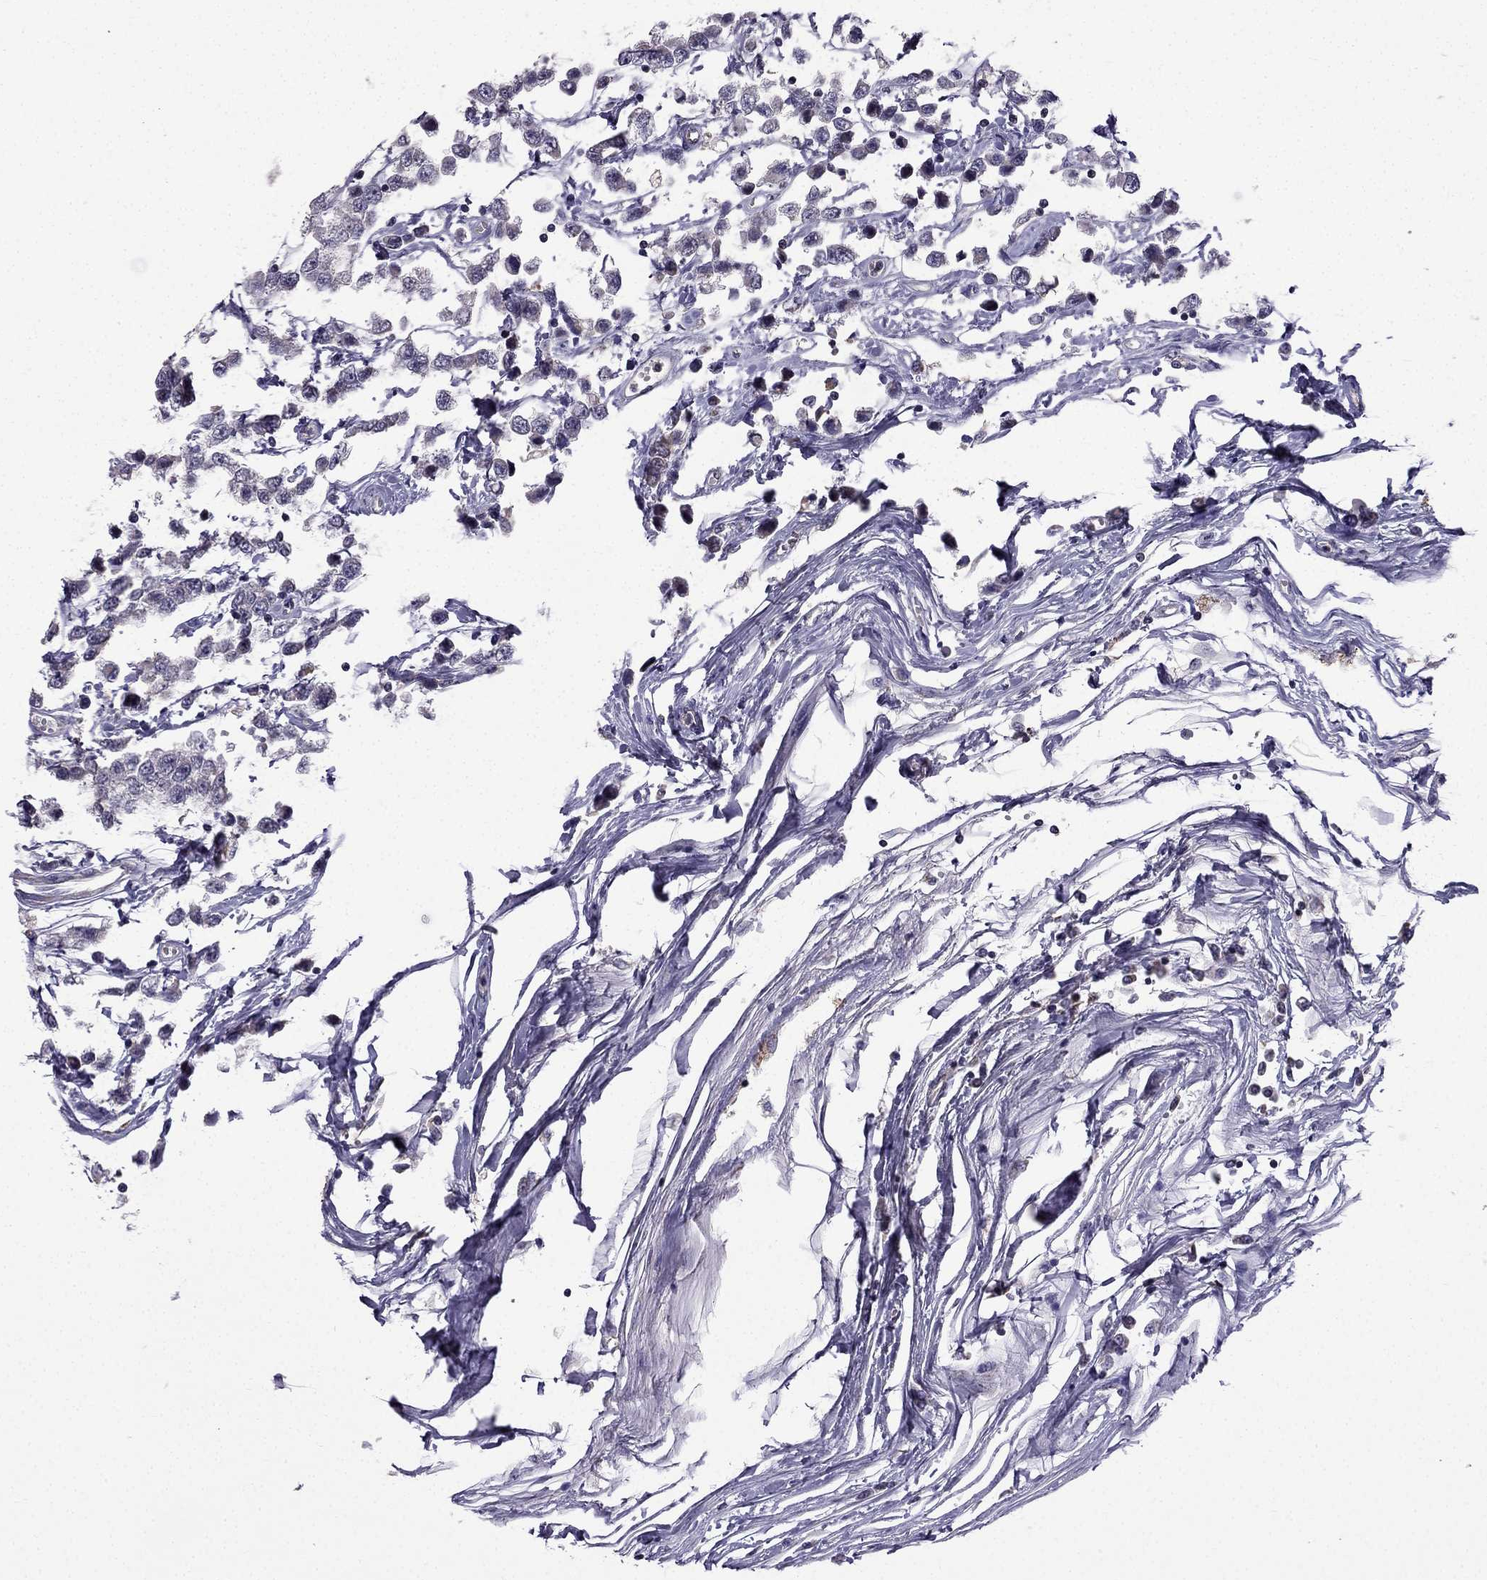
{"staining": {"intensity": "negative", "quantity": "none", "location": "none"}, "tissue": "testis cancer", "cell_type": "Tumor cells", "image_type": "cancer", "snomed": [{"axis": "morphology", "description": "Seminoma, NOS"}, {"axis": "topography", "description": "Testis"}], "caption": "Tumor cells show no significant protein staining in testis cancer.", "gene": "SLC6A2", "patient": {"sex": "male", "age": 34}}